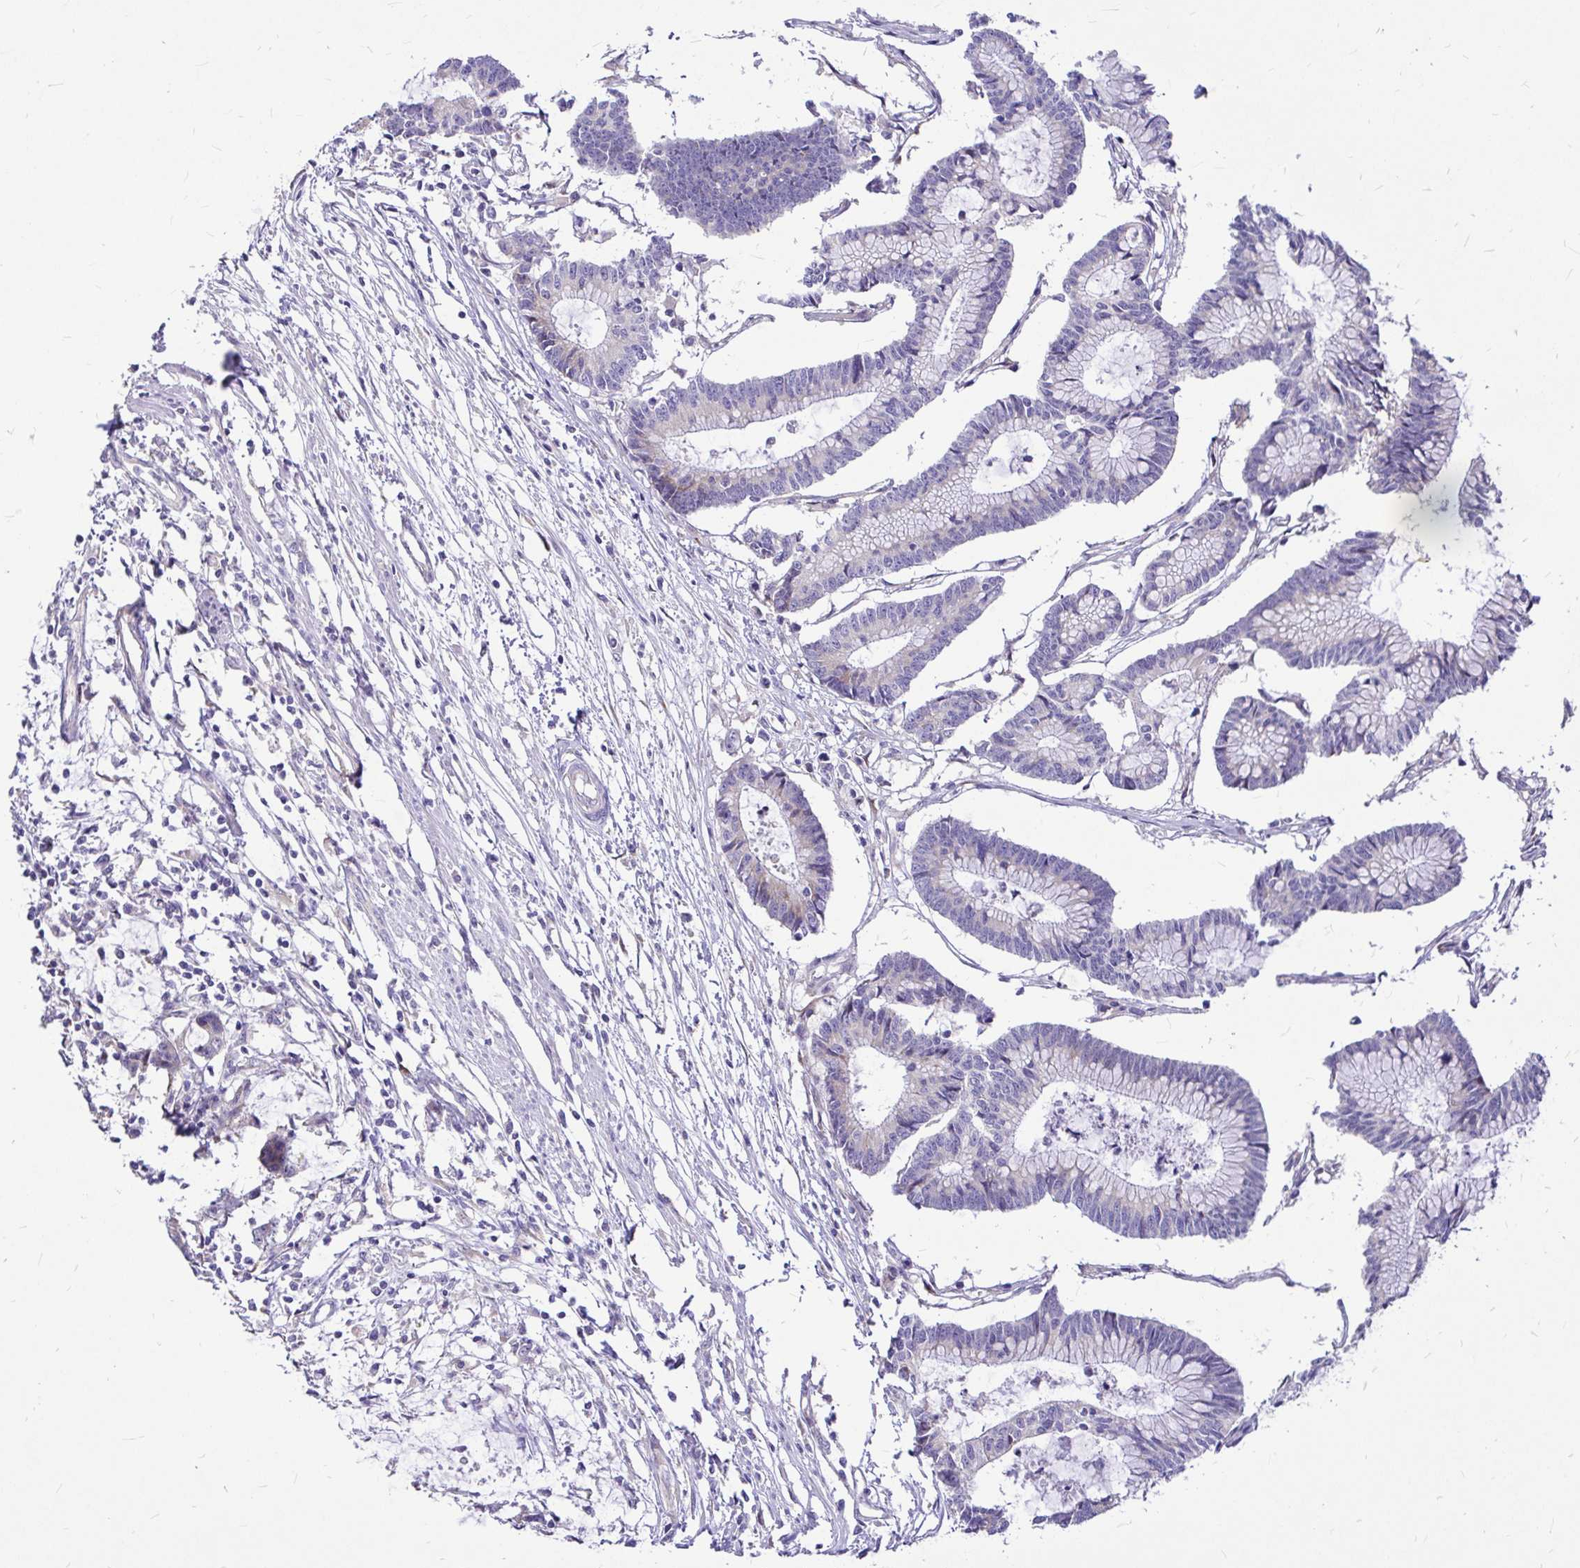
{"staining": {"intensity": "negative", "quantity": "none", "location": "none"}, "tissue": "colorectal cancer", "cell_type": "Tumor cells", "image_type": "cancer", "snomed": [{"axis": "morphology", "description": "Adenocarcinoma, NOS"}, {"axis": "topography", "description": "Colon"}], "caption": "The IHC image has no significant expression in tumor cells of colorectal cancer (adenocarcinoma) tissue.", "gene": "GABBR2", "patient": {"sex": "female", "age": 78}}